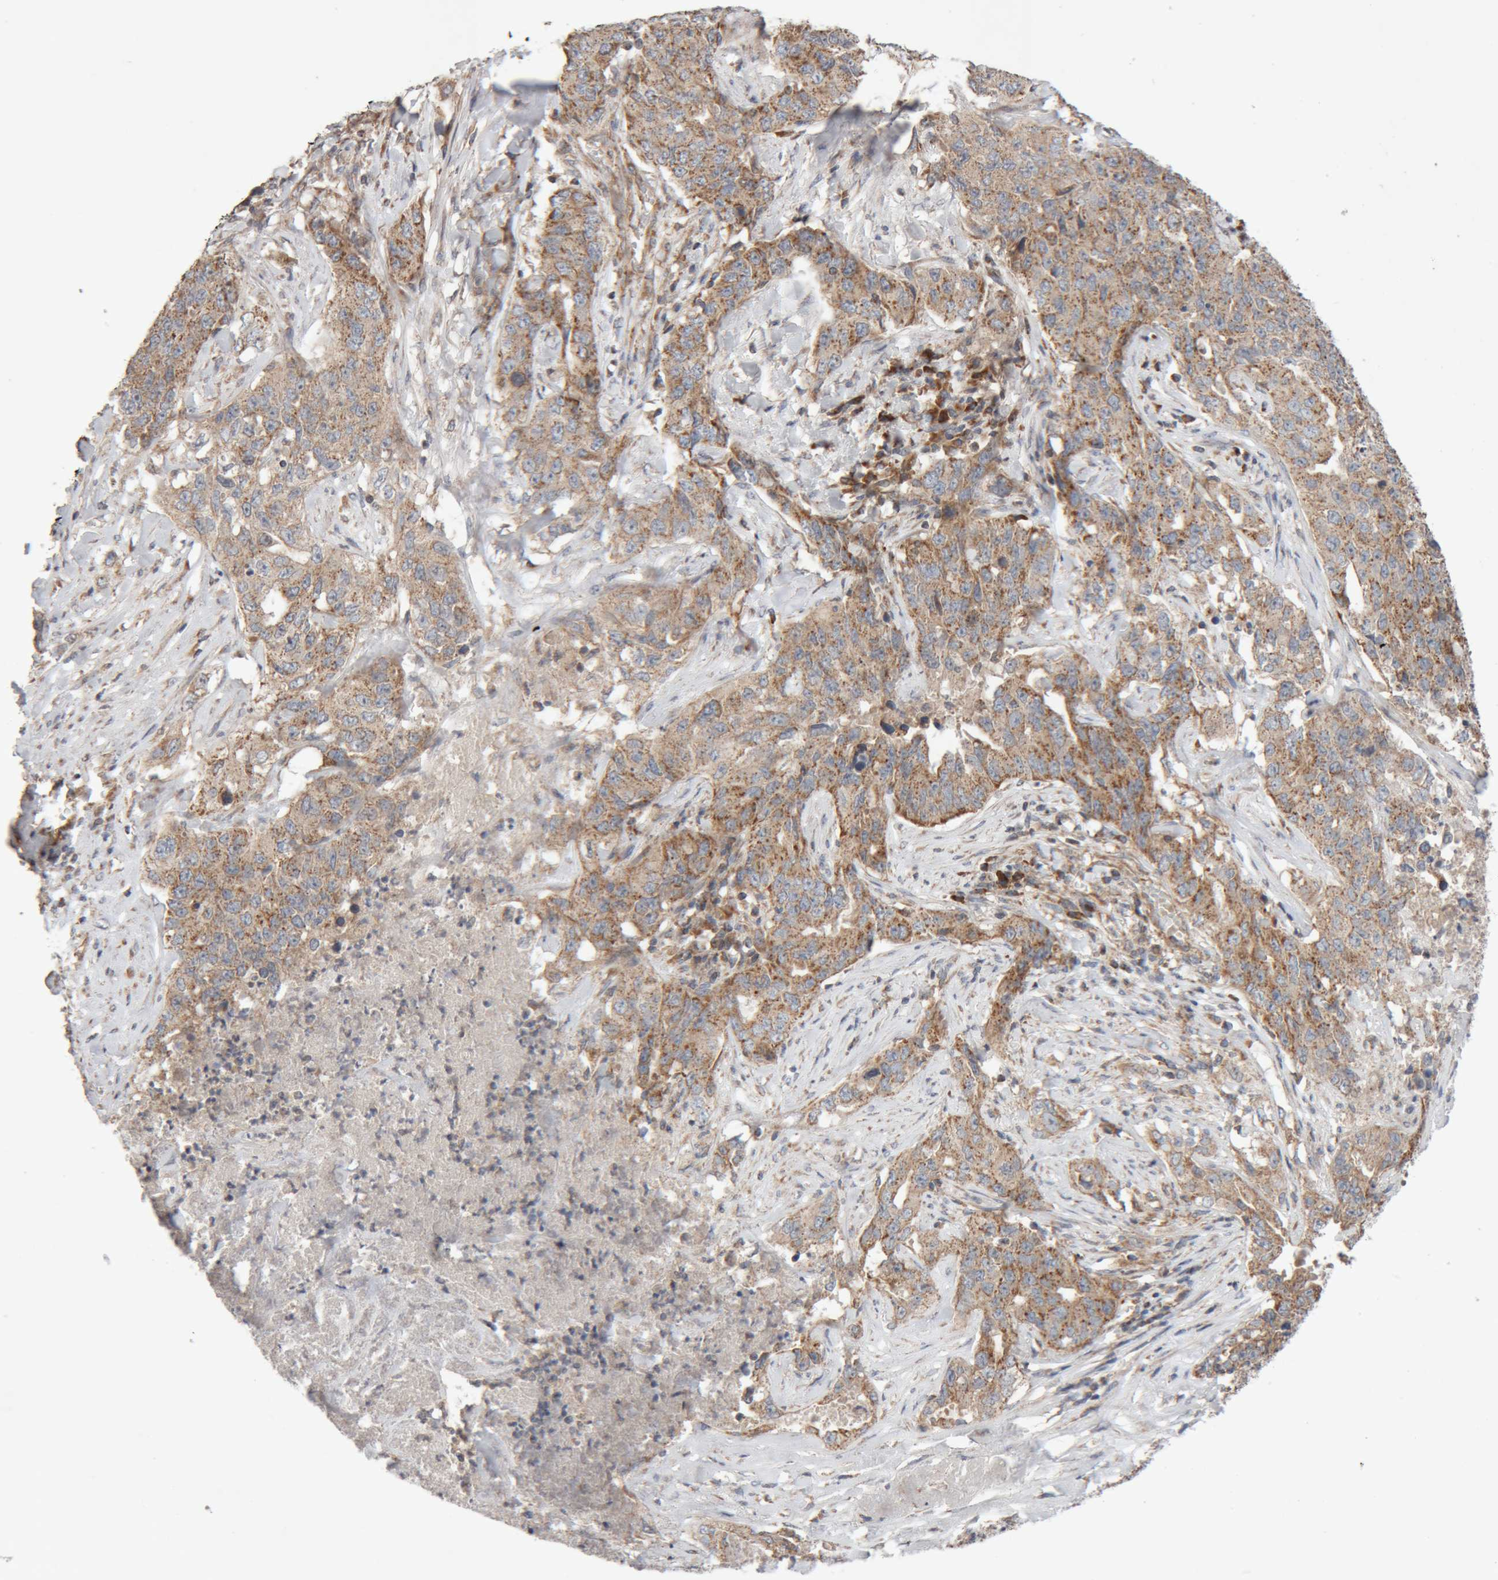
{"staining": {"intensity": "moderate", "quantity": ">75%", "location": "cytoplasmic/membranous"}, "tissue": "lung cancer", "cell_type": "Tumor cells", "image_type": "cancer", "snomed": [{"axis": "morphology", "description": "Adenocarcinoma, NOS"}, {"axis": "topography", "description": "Lung"}], "caption": "Lung cancer was stained to show a protein in brown. There is medium levels of moderate cytoplasmic/membranous expression in about >75% of tumor cells.", "gene": "KIF21B", "patient": {"sex": "female", "age": 51}}